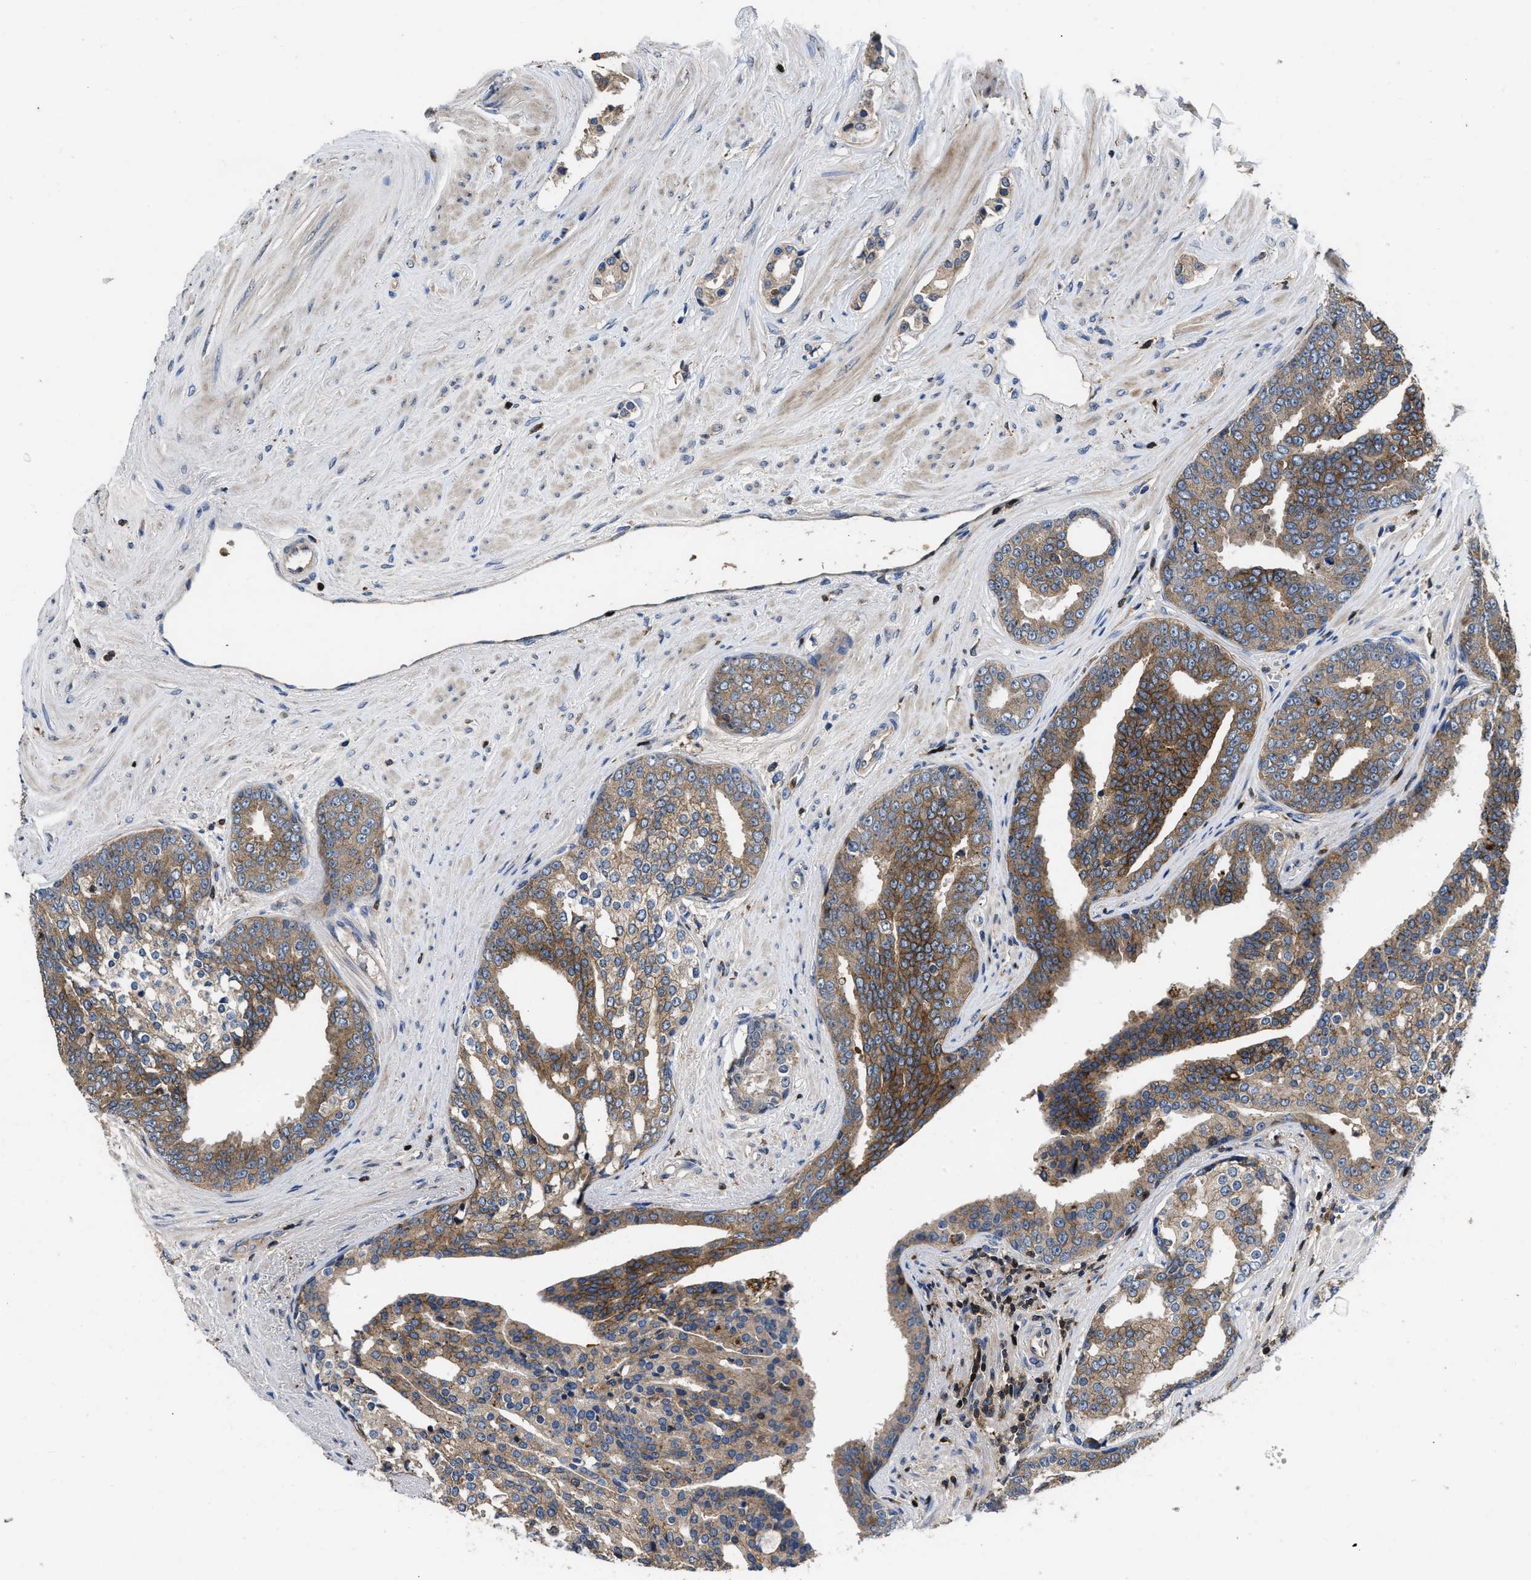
{"staining": {"intensity": "moderate", "quantity": ">75%", "location": "cytoplasmic/membranous"}, "tissue": "prostate cancer", "cell_type": "Tumor cells", "image_type": "cancer", "snomed": [{"axis": "morphology", "description": "Adenocarcinoma, High grade"}, {"axis": "topography", "description": "Prostate"}], "caption": "Protein expression analysis of adenocarcinoma (high-grade) (prostate) exhibits moderate cytoplasmic/membranous staining in about >75% of tumor cells.", "gene": "YBEY", "patient": {"sex": "male", "age": 71}}